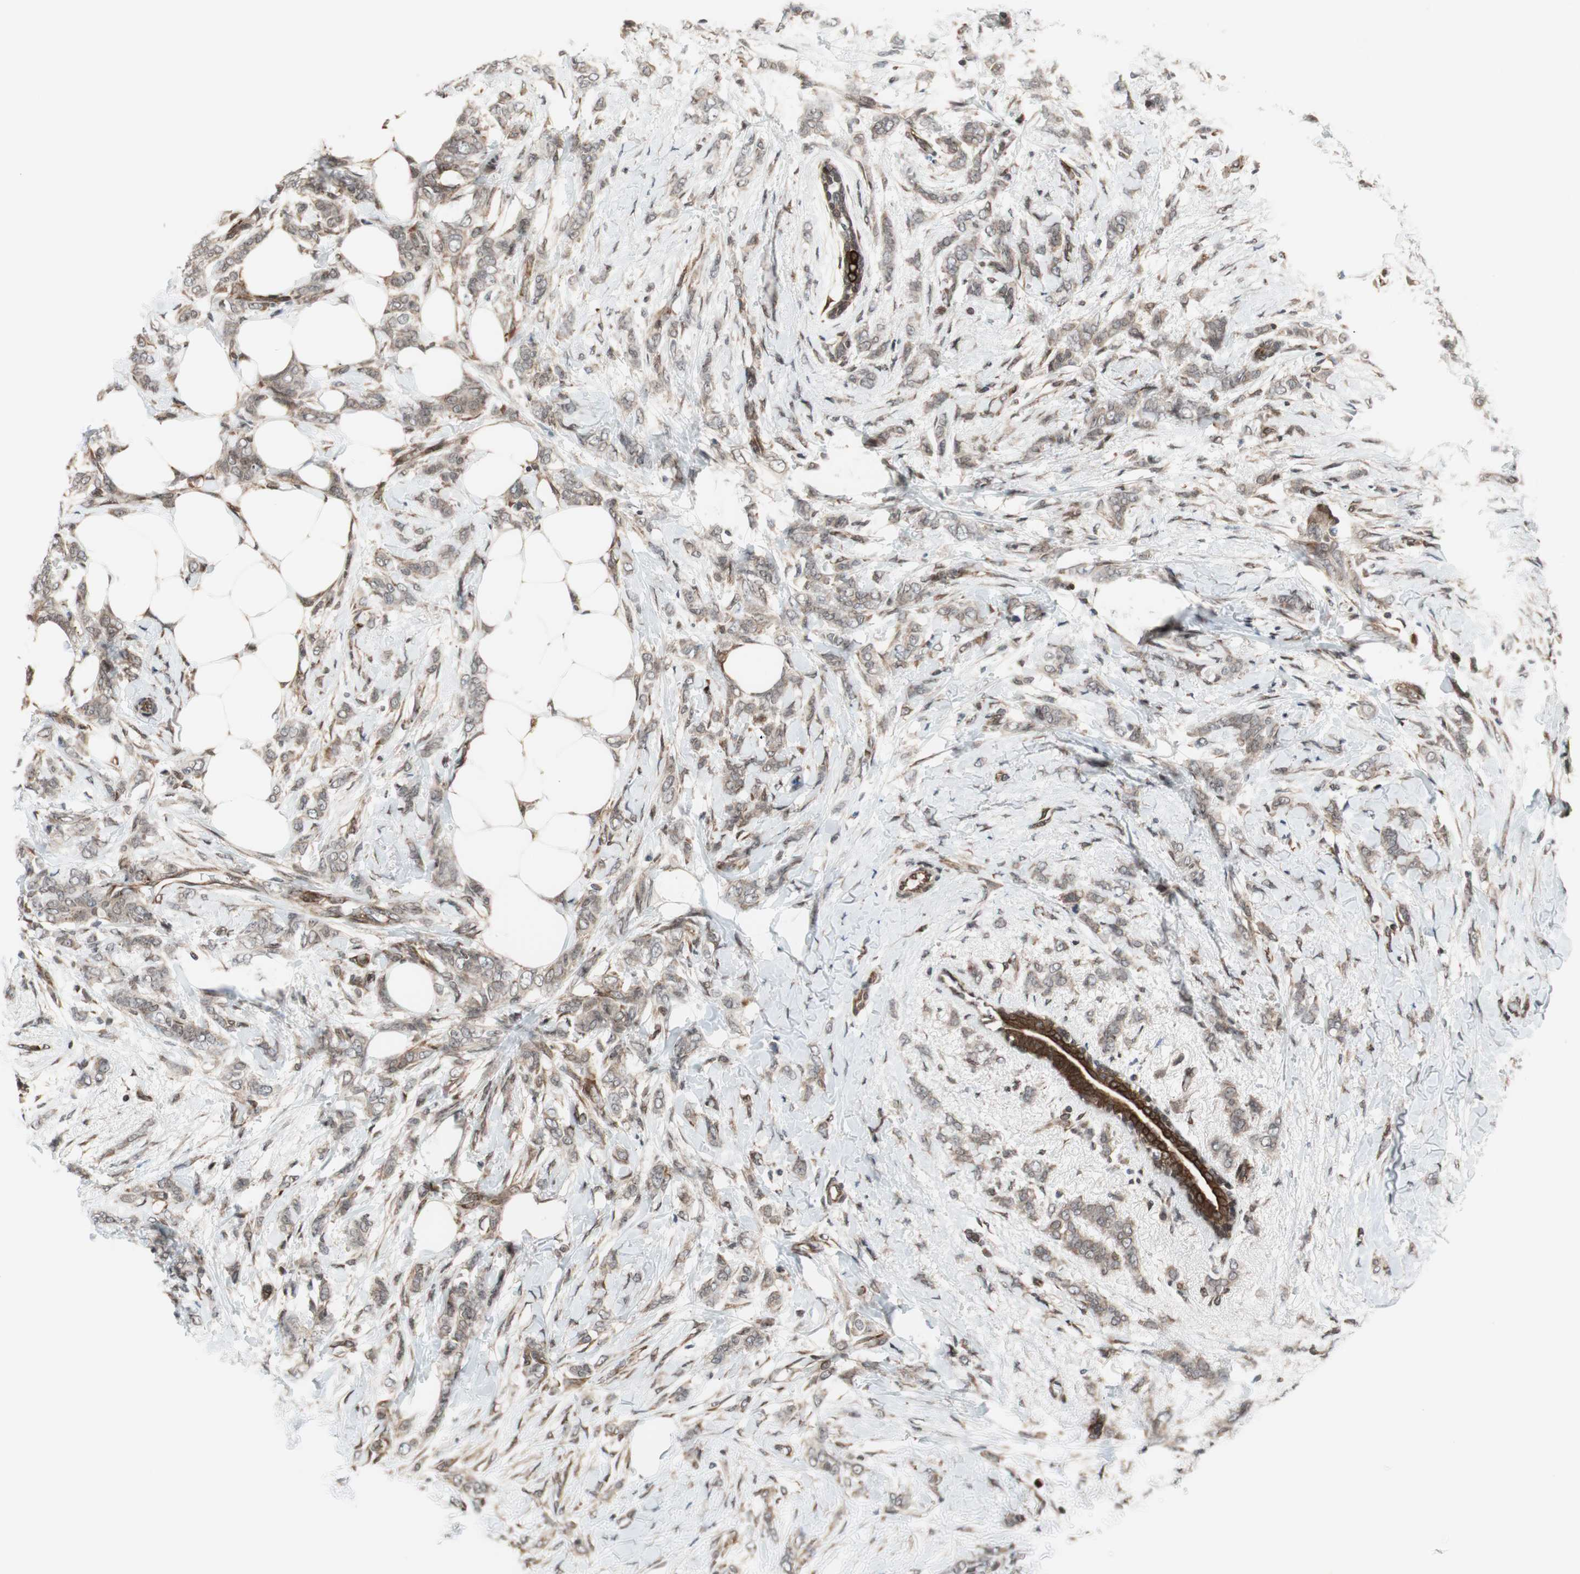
{"staining": {"intensity": "weak", "quantity": ">75%", "location": "cytoplasmic/membranous"}, "tissue": "breast cancer", "cell_type": "Tumor cells", "image_type": "cancer", "snomed": [{"axis": "morphology", "description": "Lobular carcinoma, in situ"}, {"axis": "morphology", "description": "Lobular carcinoma"}, {"axis": "topography", "description": "Breast"}], "caption": "This micrograph shows immunohistochemistry staining of human breast cancer (lobular carcinoma), with low weak cytoplasmic/membranous staining in approximately >75% of tumor cells.", "gene": "ZNF512B", "patient": {"sex": "female", "age": 41}}